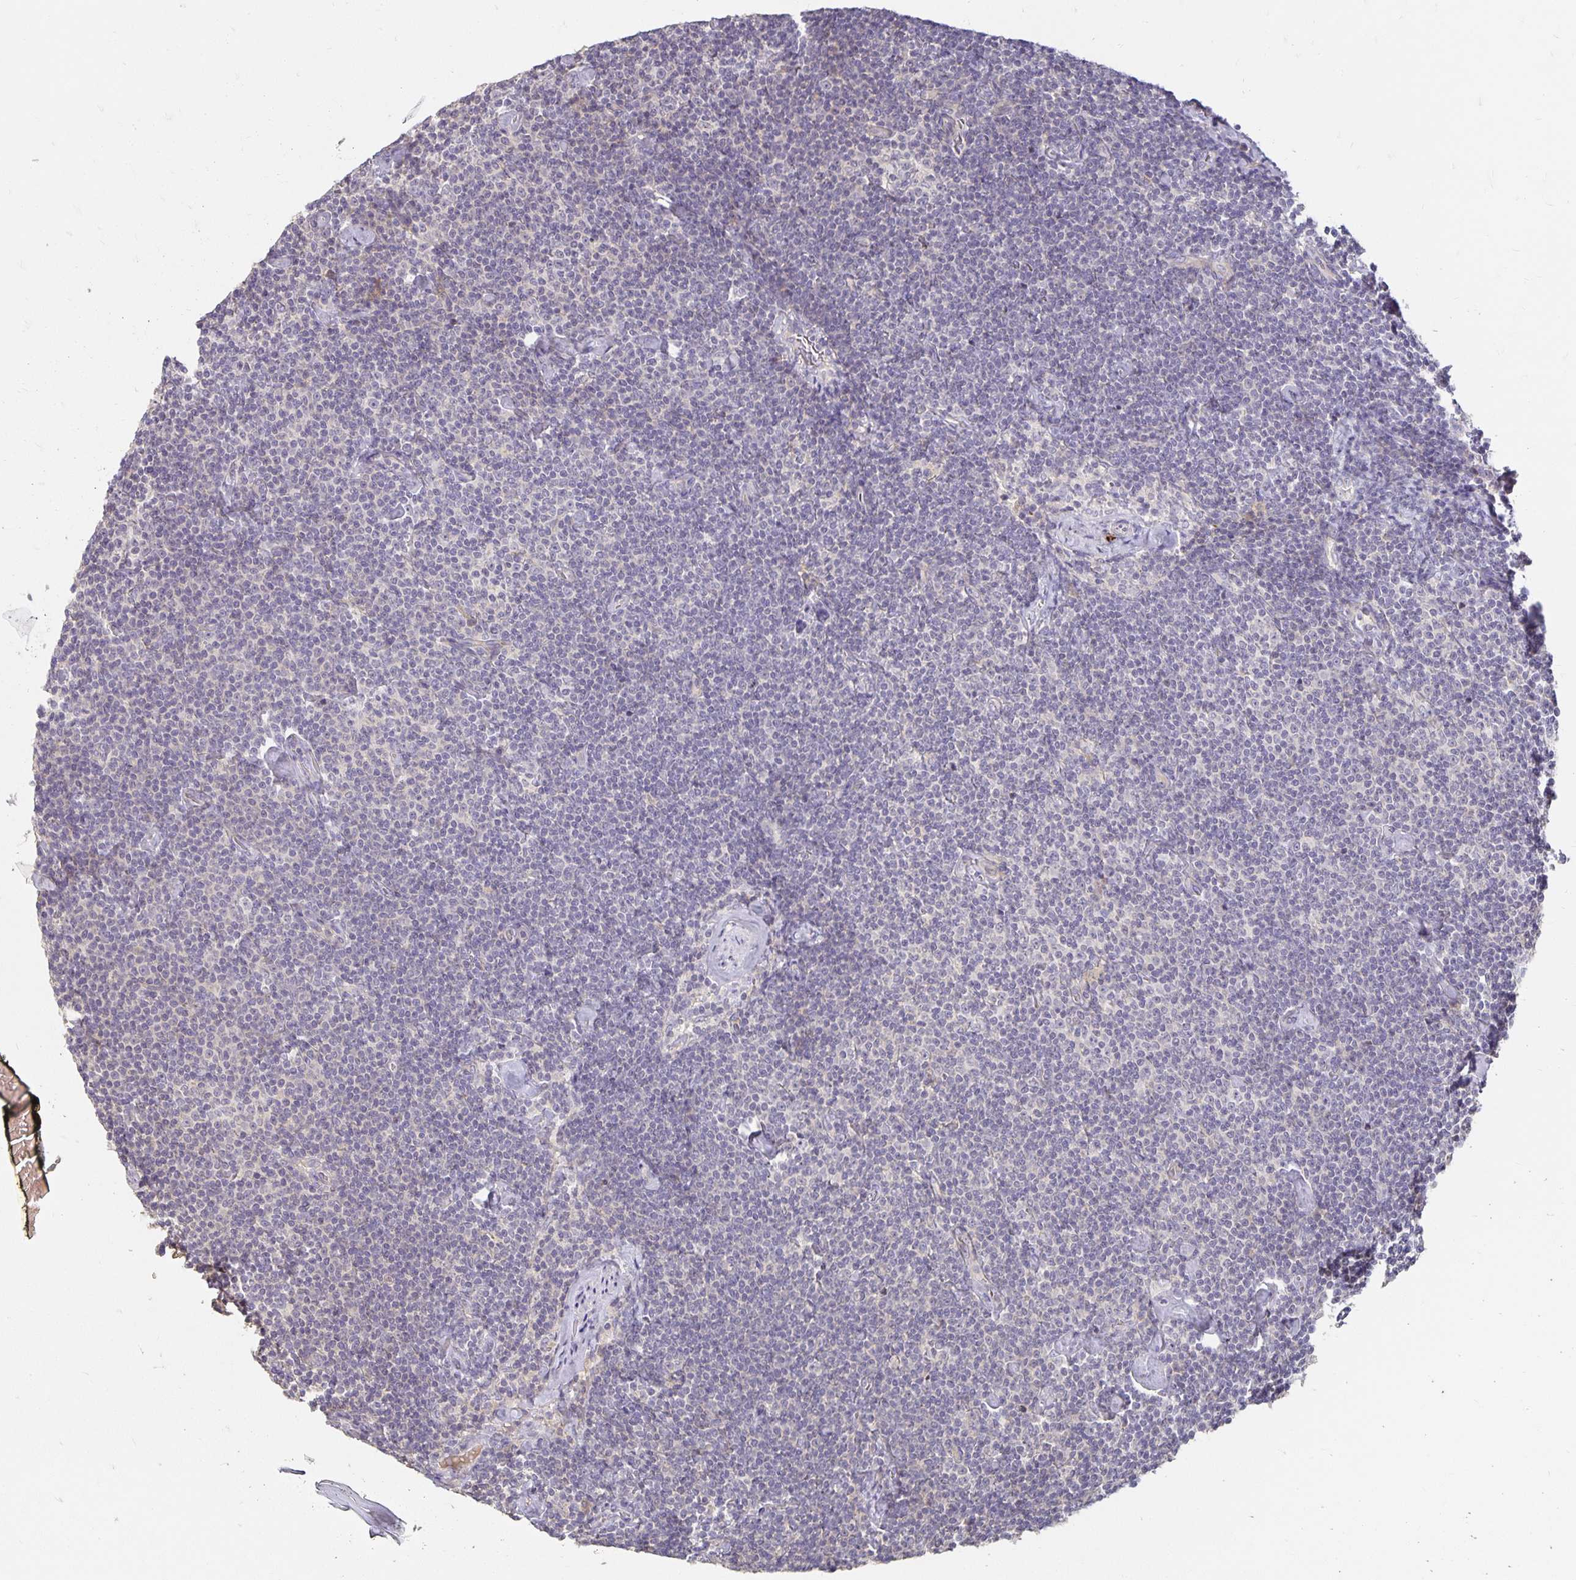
{"staining": {"intensity": "negative", "quantity": "none", "location": "none"}, "tissue": "lymphoma", "cell_type": "Tumor cells", "image_type": "cancer", "snomed": [{"axis": "morphology", "description": "Malignant lymphoma, non-Hodgkin's type, Low grade"}, {"axis": "topography", "description": "Lymph node"}], "caption": "Immunohistochemical staining of human lymphoma shows no significant expression in tumor cells. (Stains: DAB IHC with hematoxylin counter stain, Microscopy: brightfield microscopy at high magnification).", "gene": "CST6", "patient": {"sex": "male", "age": 81}}